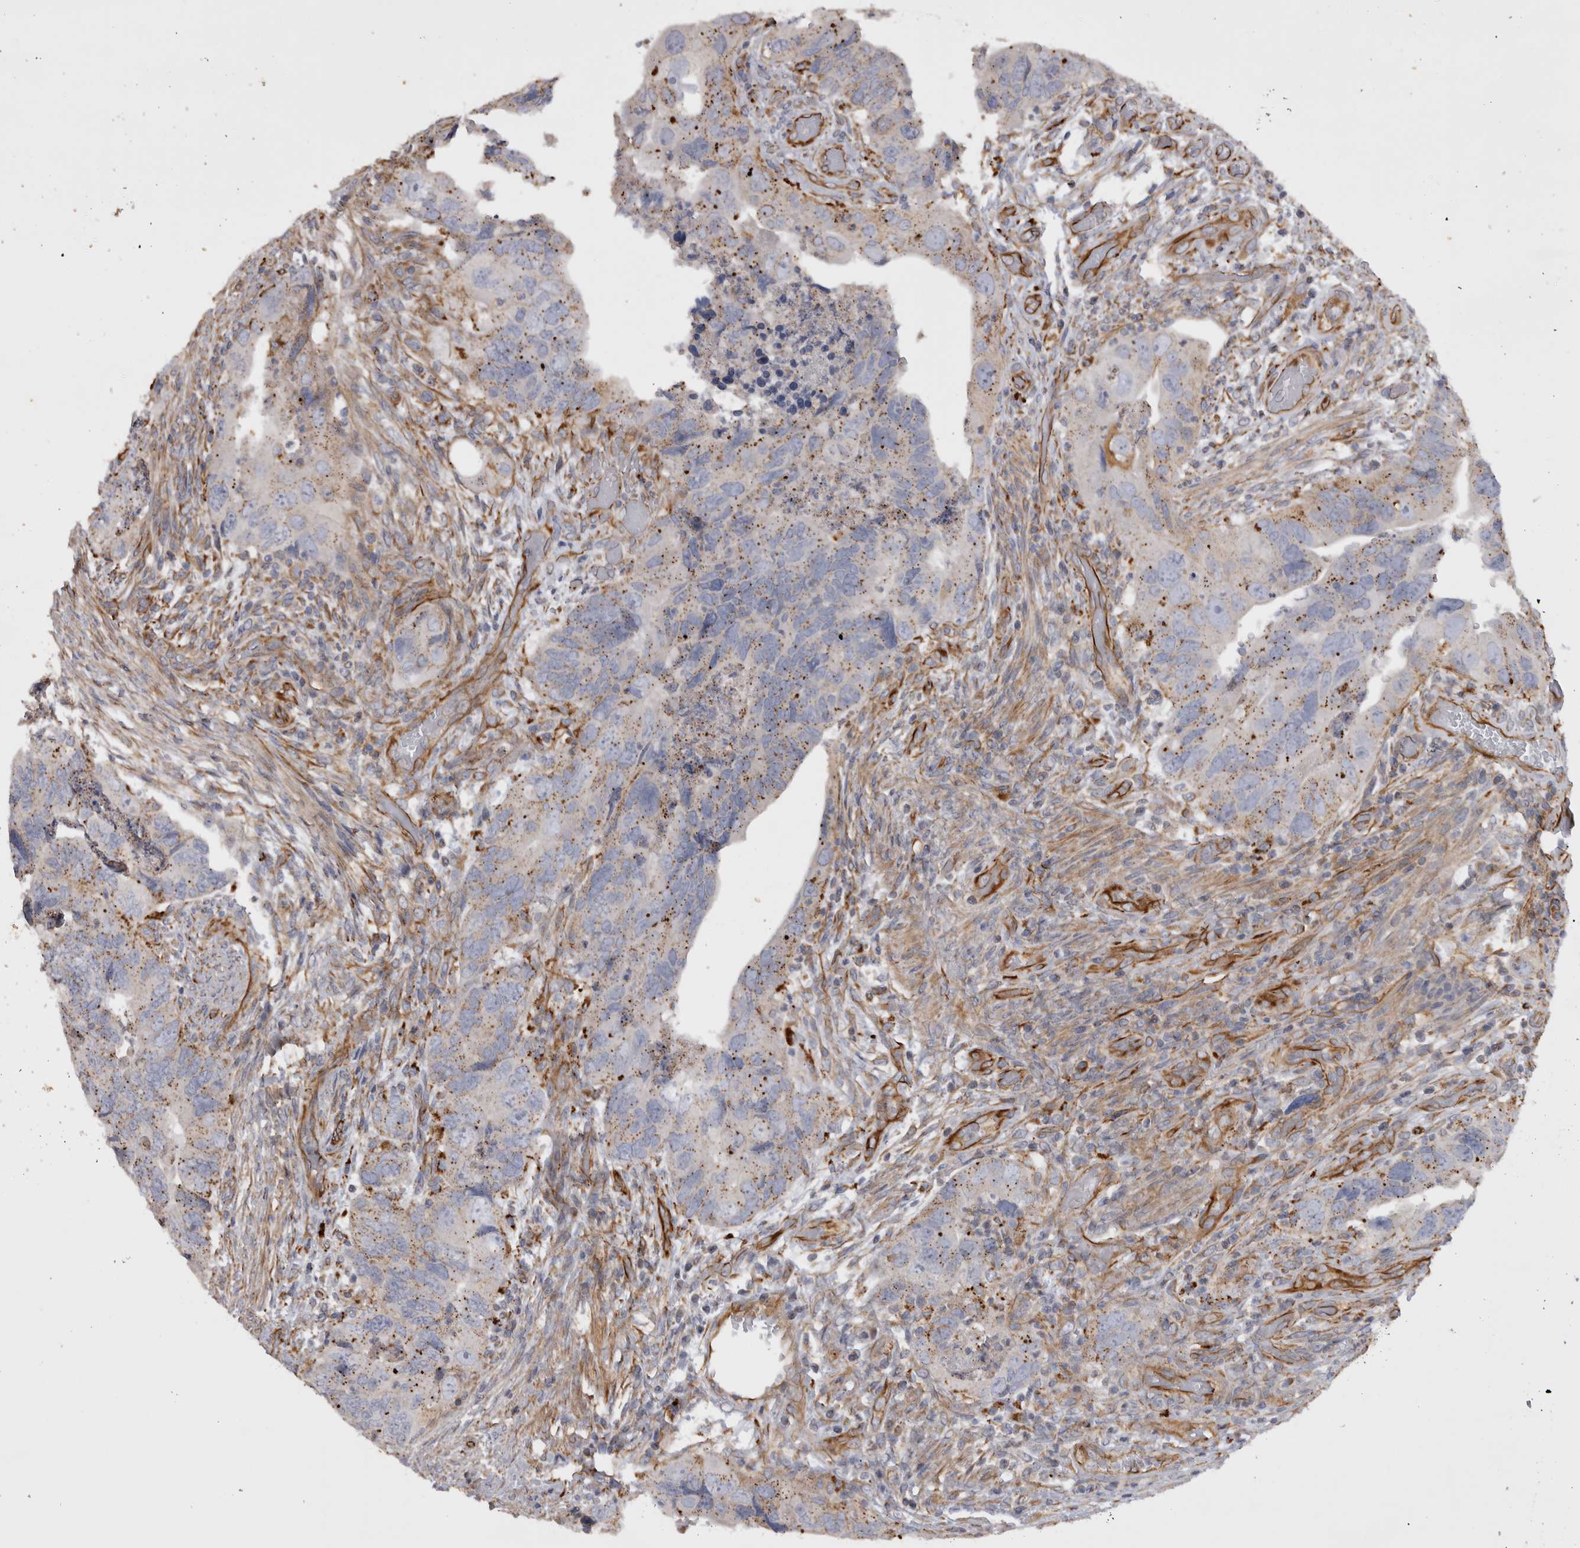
{"staining": {"intensity": "moderate", "quantity": "25%-75%", "location": "cytoplasmic/membranous"}, "tissue": "colorectal cancer", "cell_type": "Tumor cells", "image_type": "cancer", "snomed": [{"axis": "morphology", "description": "Adenocarcinoma, NOS"}, {"axis": "topography", "description": "Rectum"}], "caption": "An IHC photomicrograph of neoplastic tissue is shown. Protein staining in brown shows moderate cytoplasmic/membranous positivity in adenocarcinoma (colorectal) within tumor cells.", "gene": "STRADB", "patient": {"sex": "male", "age": 63}}